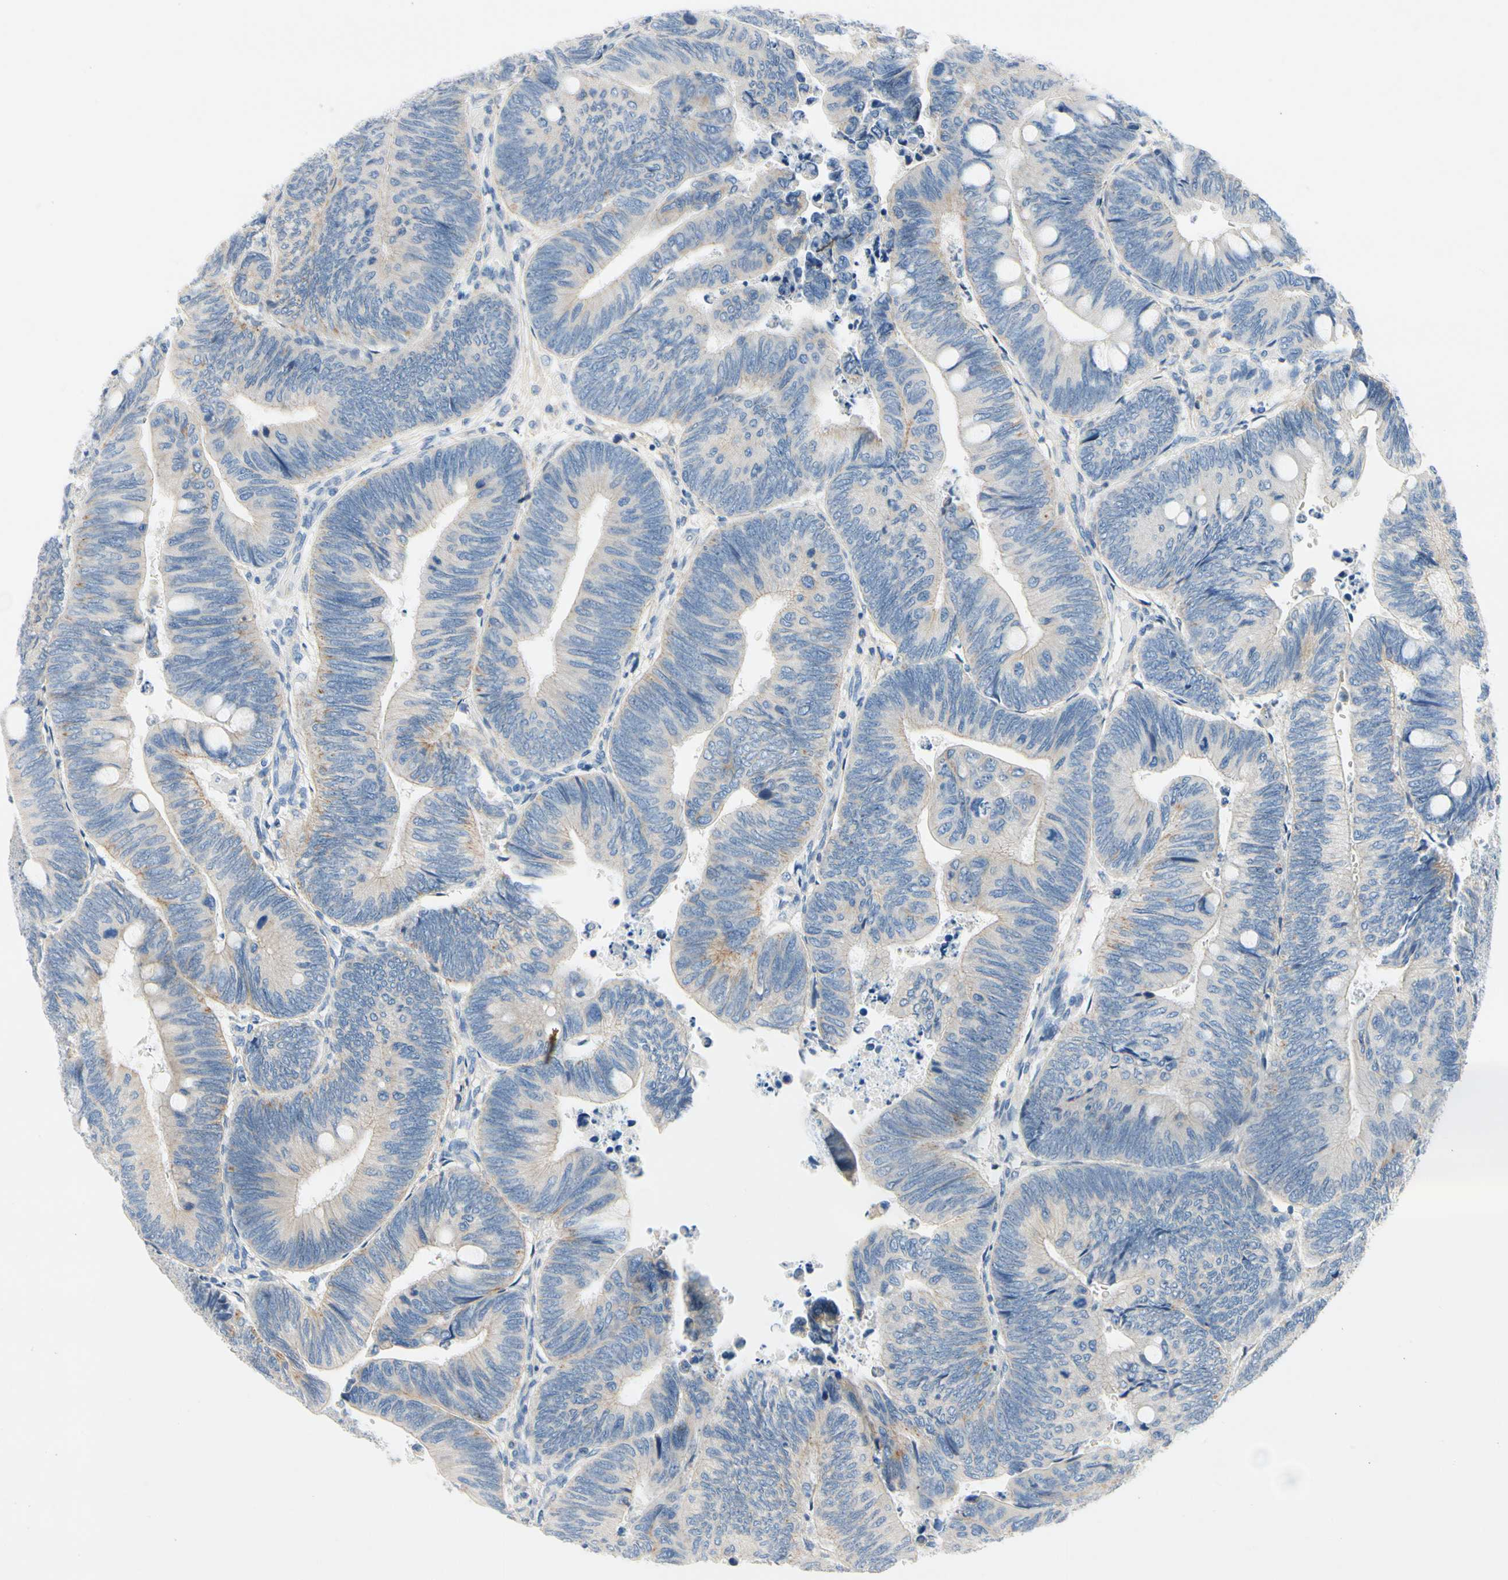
{"staining": {"intensity": "weak", "quantity": "25%-75%", "location": "cytoplasmic/membranous"}, "tissue": "colorectal cancer", "cell_type": "Tumor cells", "image_type": "cancer", "snomed": [{"axis": "morphology", "description": "Normal tissue, NOS"}, {"axis": "morphology", "description": "Adenocarcinoma, NOS"}, {"axis": "topography", "description": "Rectum"}, {"axis": "topography", "description": "Peripheral nerve tissue"}], "caption": "IHC (DAB) staining of colorectal cancer (adenocarcinoma) exhibits weak cytoplasmic/membranous protein positivity in approximately 25%-75% of tumor cells.", "gene": "CA14", "patient": {"sex": "male", "age": 92}}